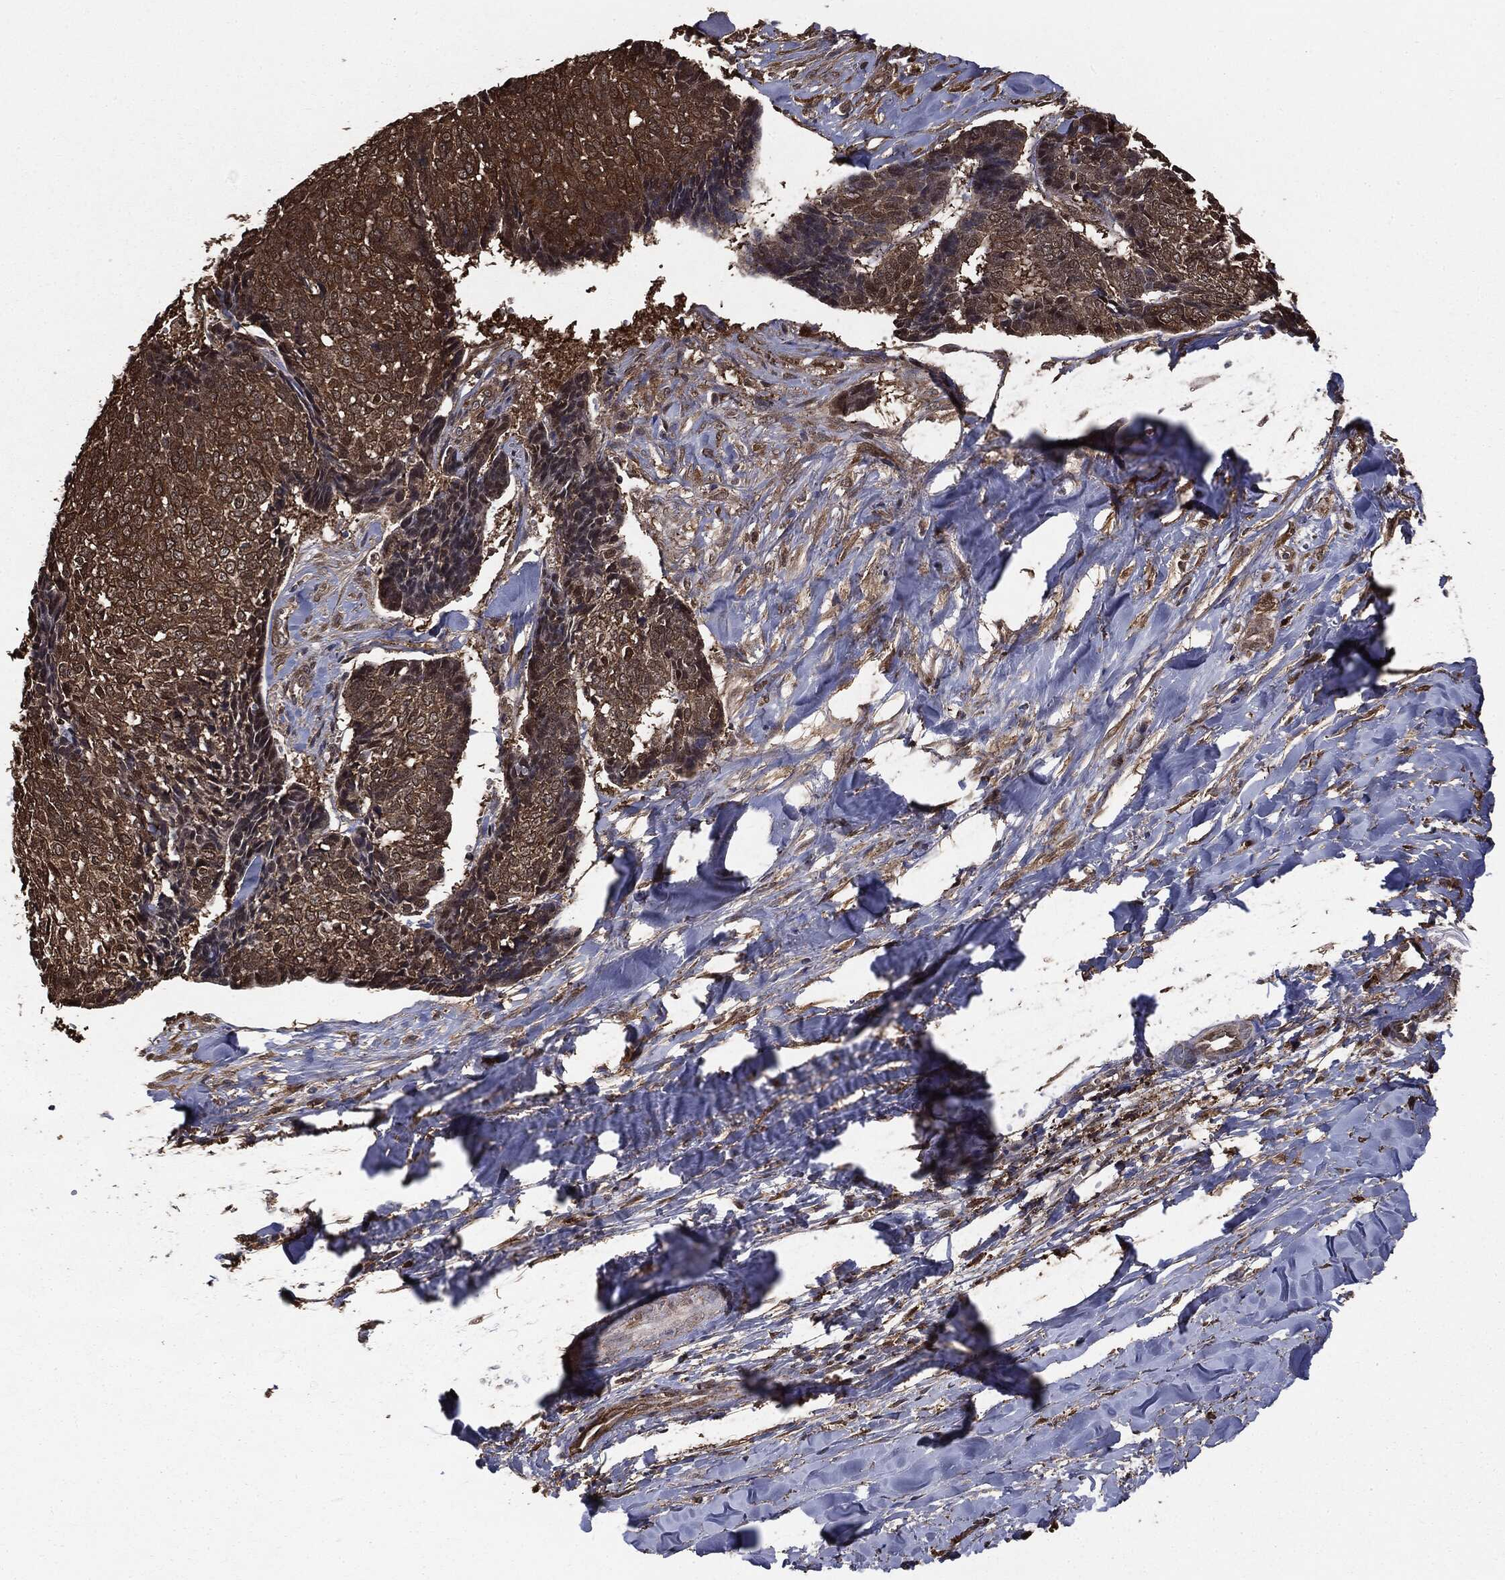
{"staining": {"intensity": "strong", "quantity": ">75%", "location": "cytoplasmic/membranous"}, "tissue": "skin cancer", "cell_type": "Tumor cells", "image_type": "cancer", "snomed": [{"axis": "morphology", "description": "Basal cell carcinoma"}, {"axis": "topography", "description": "Skin"}], "caption": "Strong cytoplasmic/membranous expression for a protein is present in approximately >75% of tumor cells of skin cancer using IHC.", "gene": "NME1", "patient": {"sex": "male", "age": 86}}